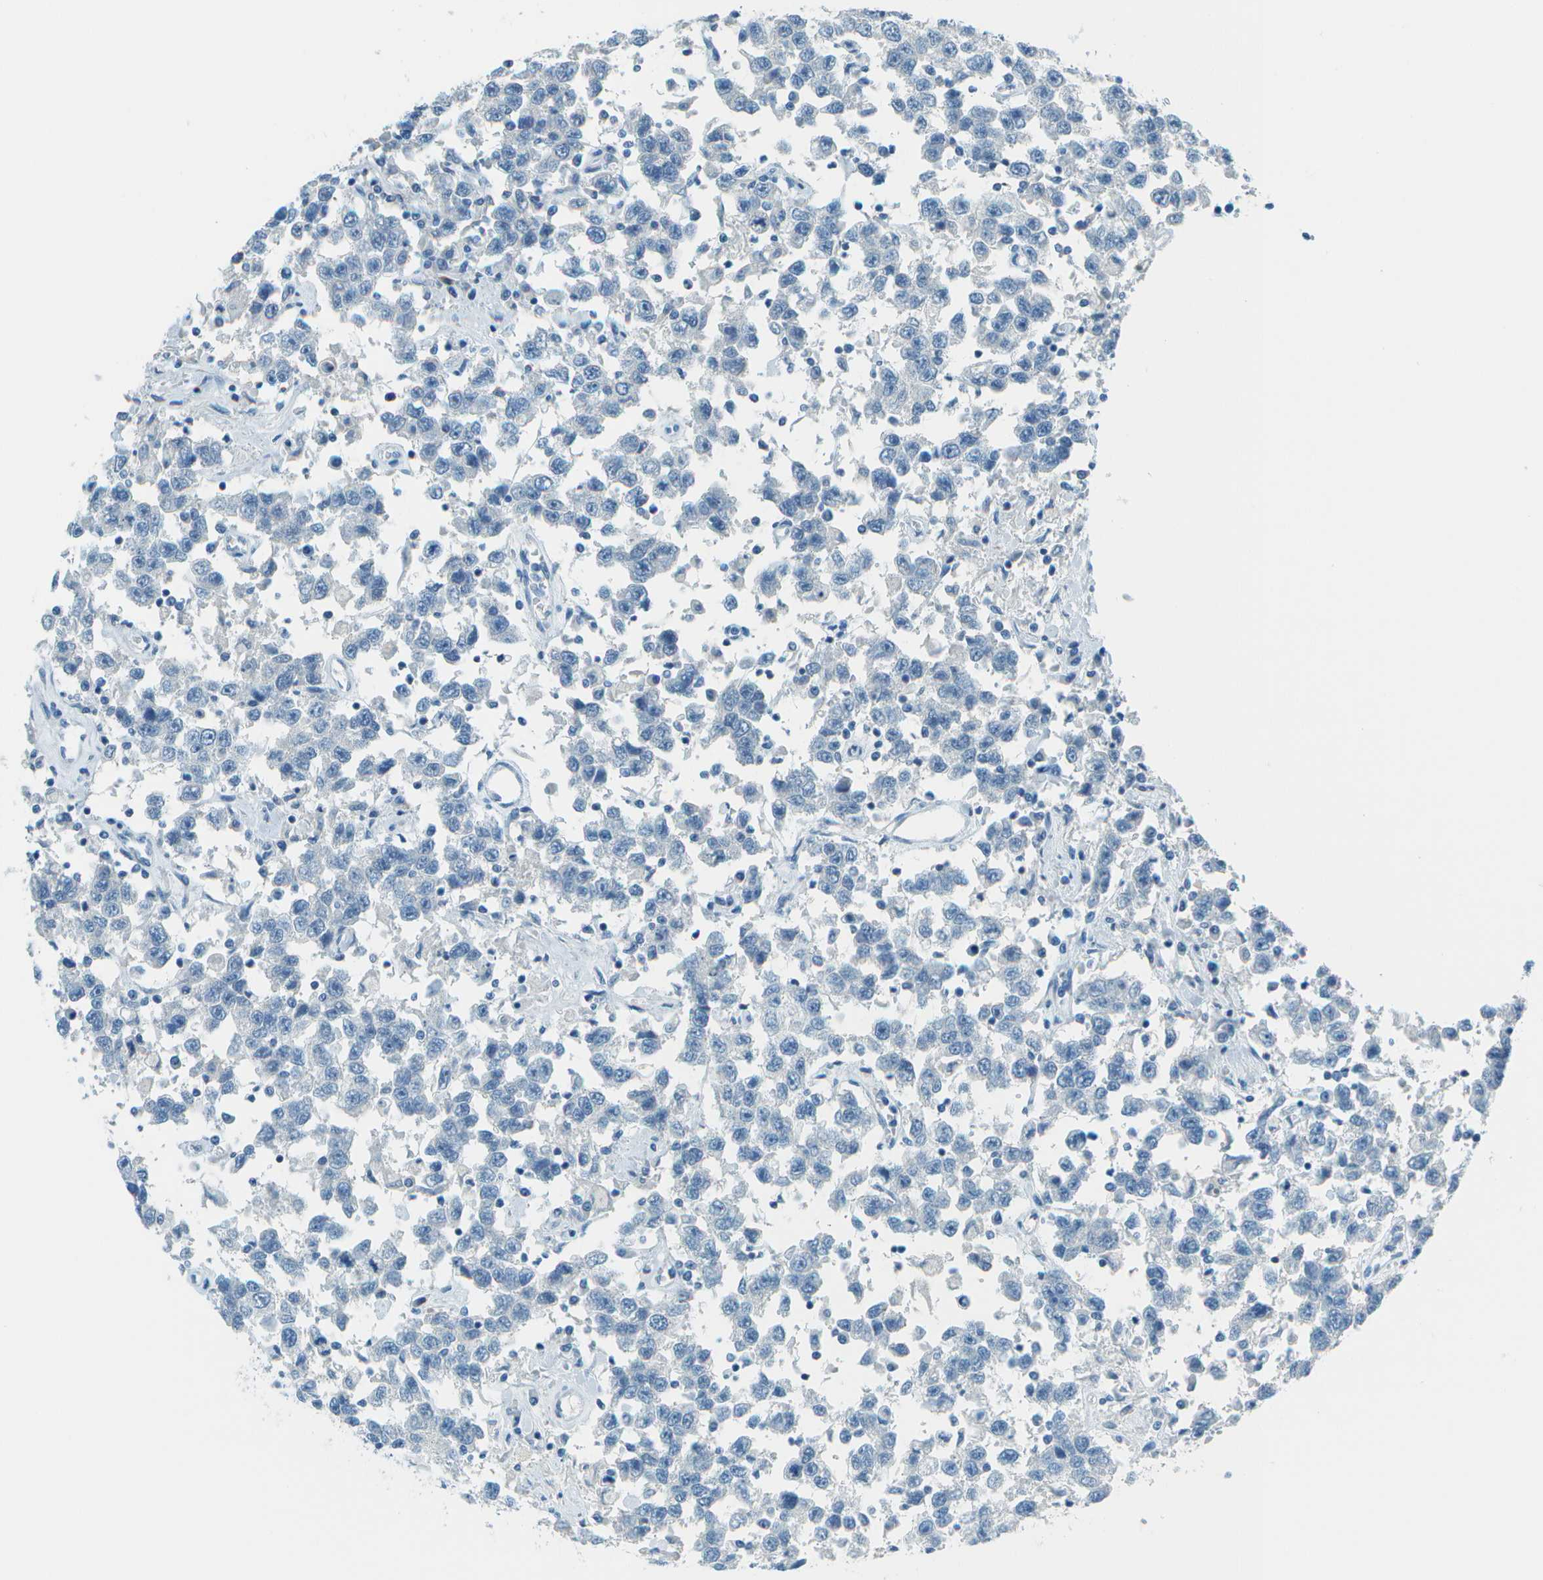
{"staining": {"intensity": "negative", "quantity": "none", "location": "none"}, "tissue": "testis cancer", "cell_type": "Tumor cells", "image_type": "cancer", "snomed": [{"axis": "morphology", "description": "Seminoma, NOS"}, {"axis": "topography", "description": "Testis"}], "caption": "This is an immunohistochemistry micrograph of human testis cancer (seminoma). There is no expression in tumor cells.", "gene": "FGF1", "patient": {"sex": "male", "age": 41}}